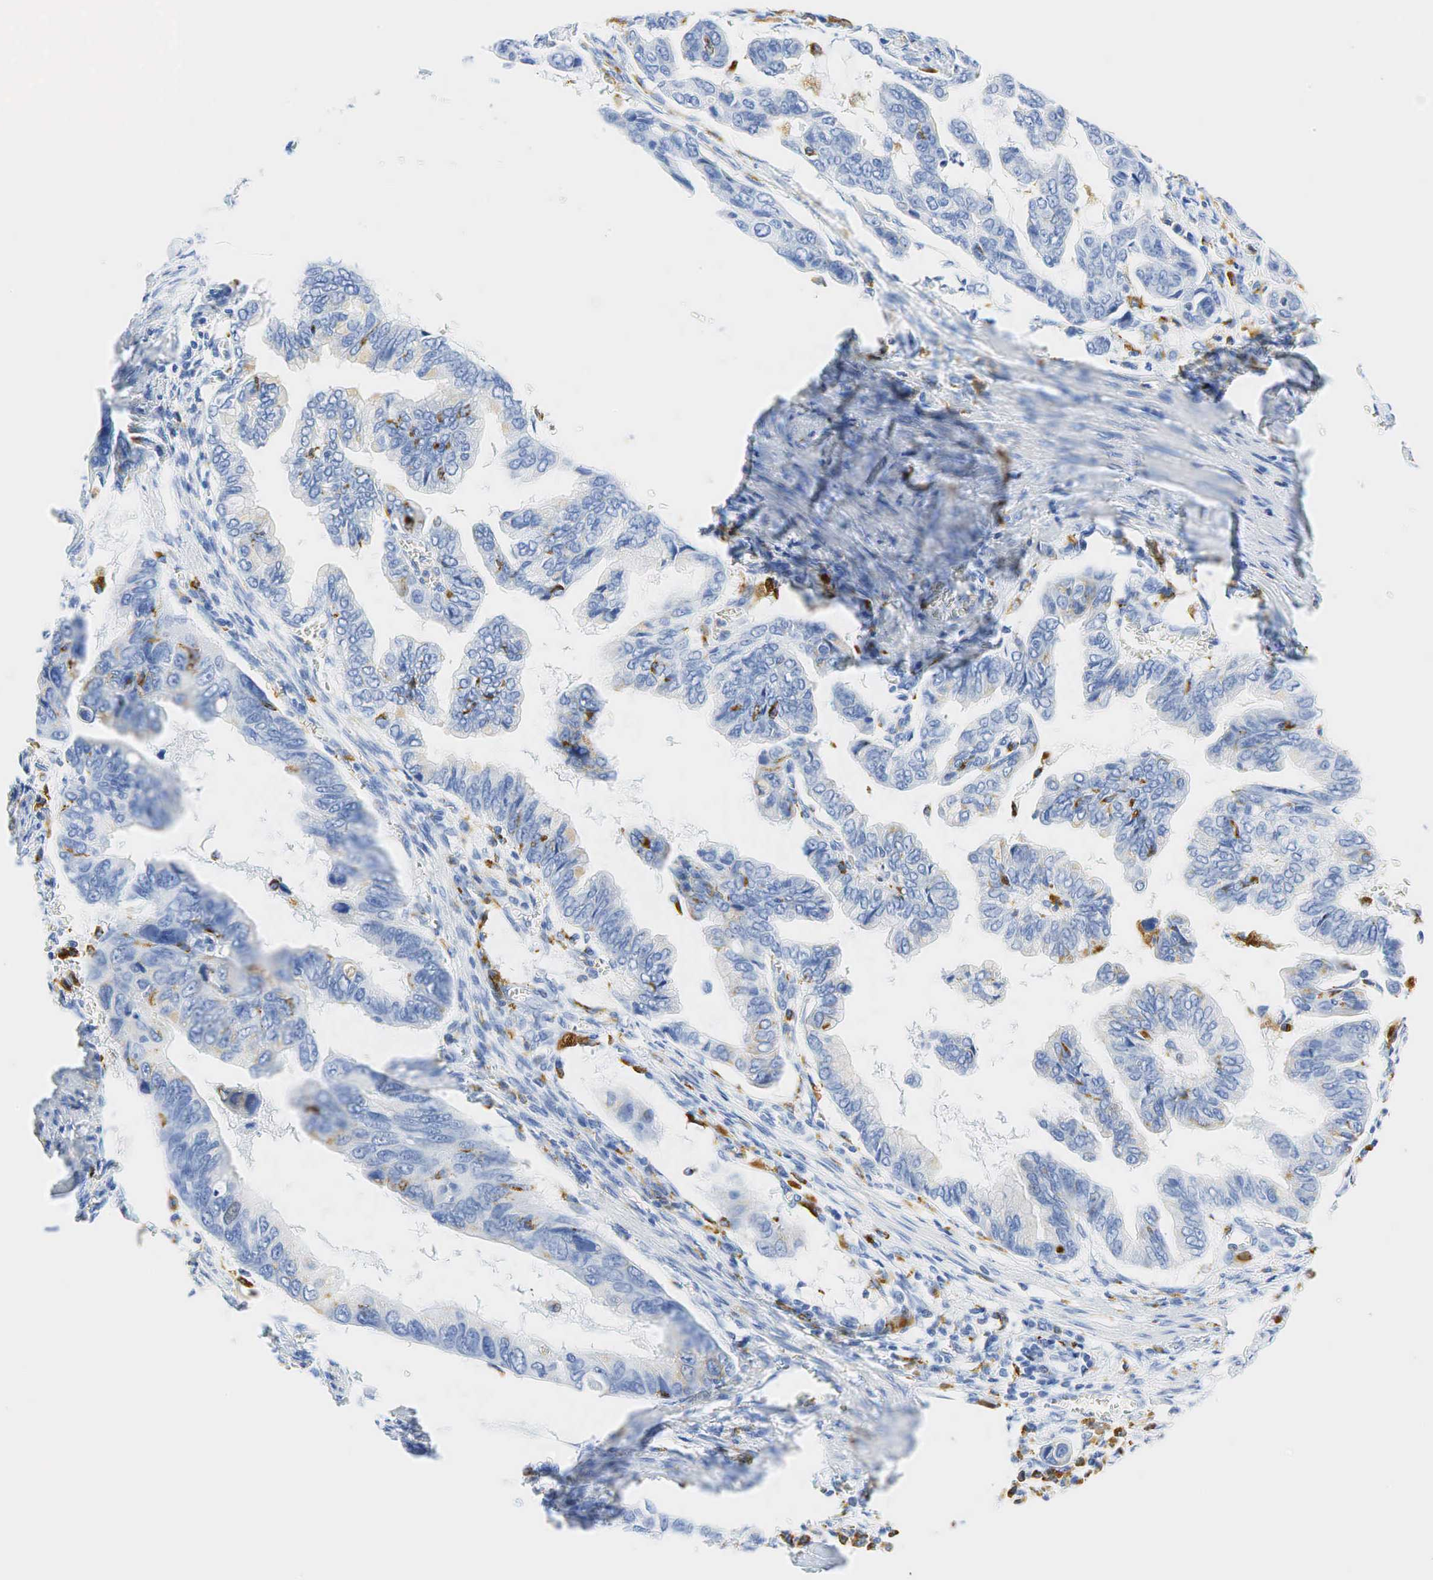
{"staining": {"intensity": "weak", "quantity": "<25%", "location": "cytoplasmic/membranous"}, "tissue": "stomach cancer", "cell_type": "Tumor cells", "image_type": "cancer", "snomed": [{"axis": "morphology", "description": "Adenocarcinoma, NOS"}, {"axis": "topography", "description": "Stomach, upper"}], "caption": "Image shows no protein positivity in tumor cells of stomach cancer (adenocarcinoma) tissue.", "gene": "CD68", "patient": {"sex": "male", "age": 80}}